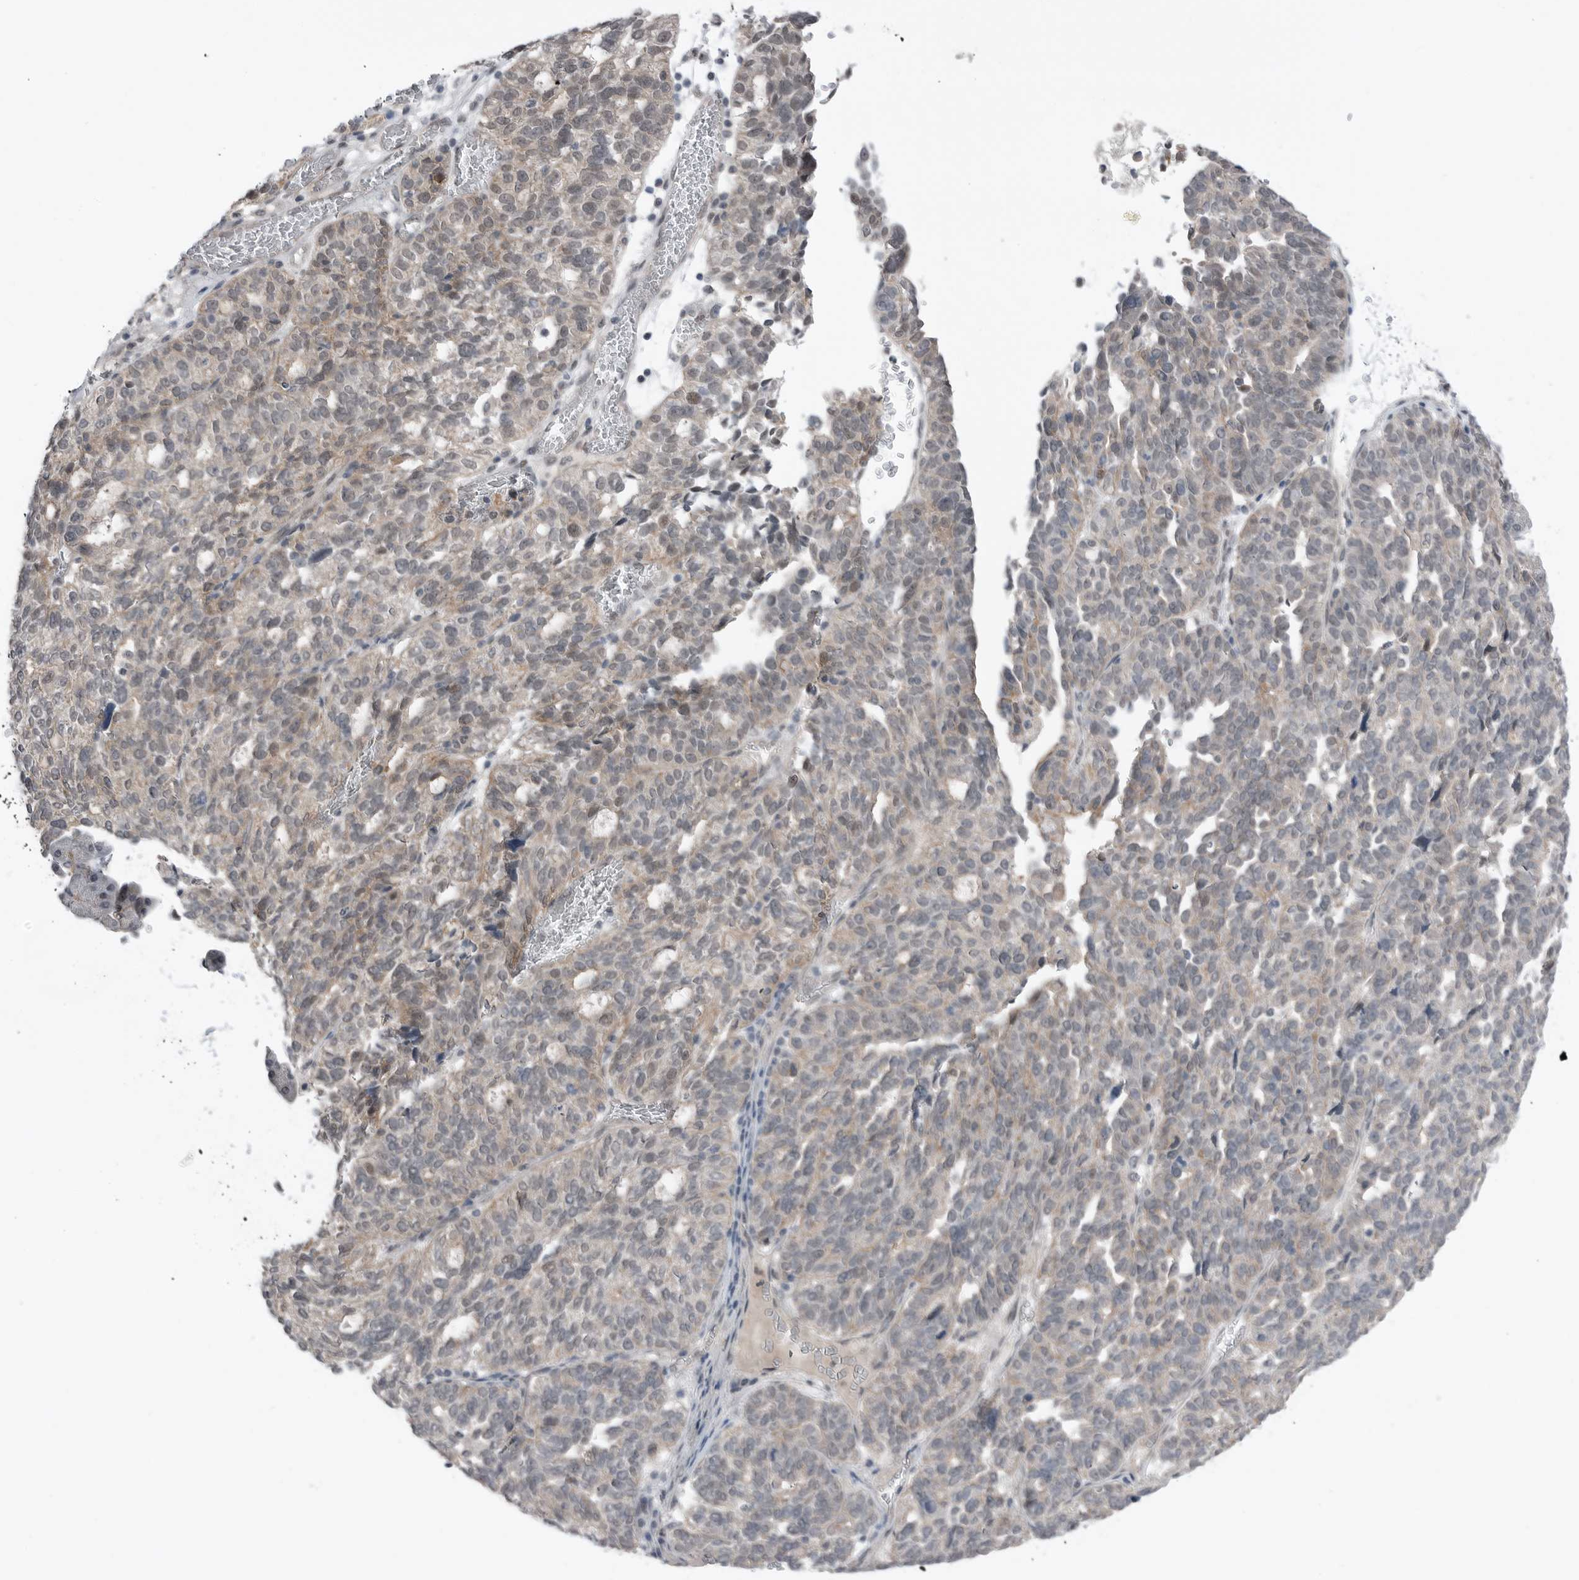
{"staining": {"intensity": "weak", "quantity": "25%-75%", "location": "cytoplasmic/membranous"}, "tissue": "ovarian cancer", "cell_type": "Tumor cells", "image_type": "cancer", "snomed": [{"axis": "morphology", "description": "Cystadenocarcinoma, serous, NOS"}, {"axis": "topography", "description": "Ovary"}], "caption": "Immunohistochemical staining of human serous cystadenocarcinoma (ovarian) displays low levels of weak cytoplasmic/membranous protein expression in approximately 25%-75% of tumor cells.", "gene": "NTAQ1", "patient": {"sex": "female", "age": 59}}